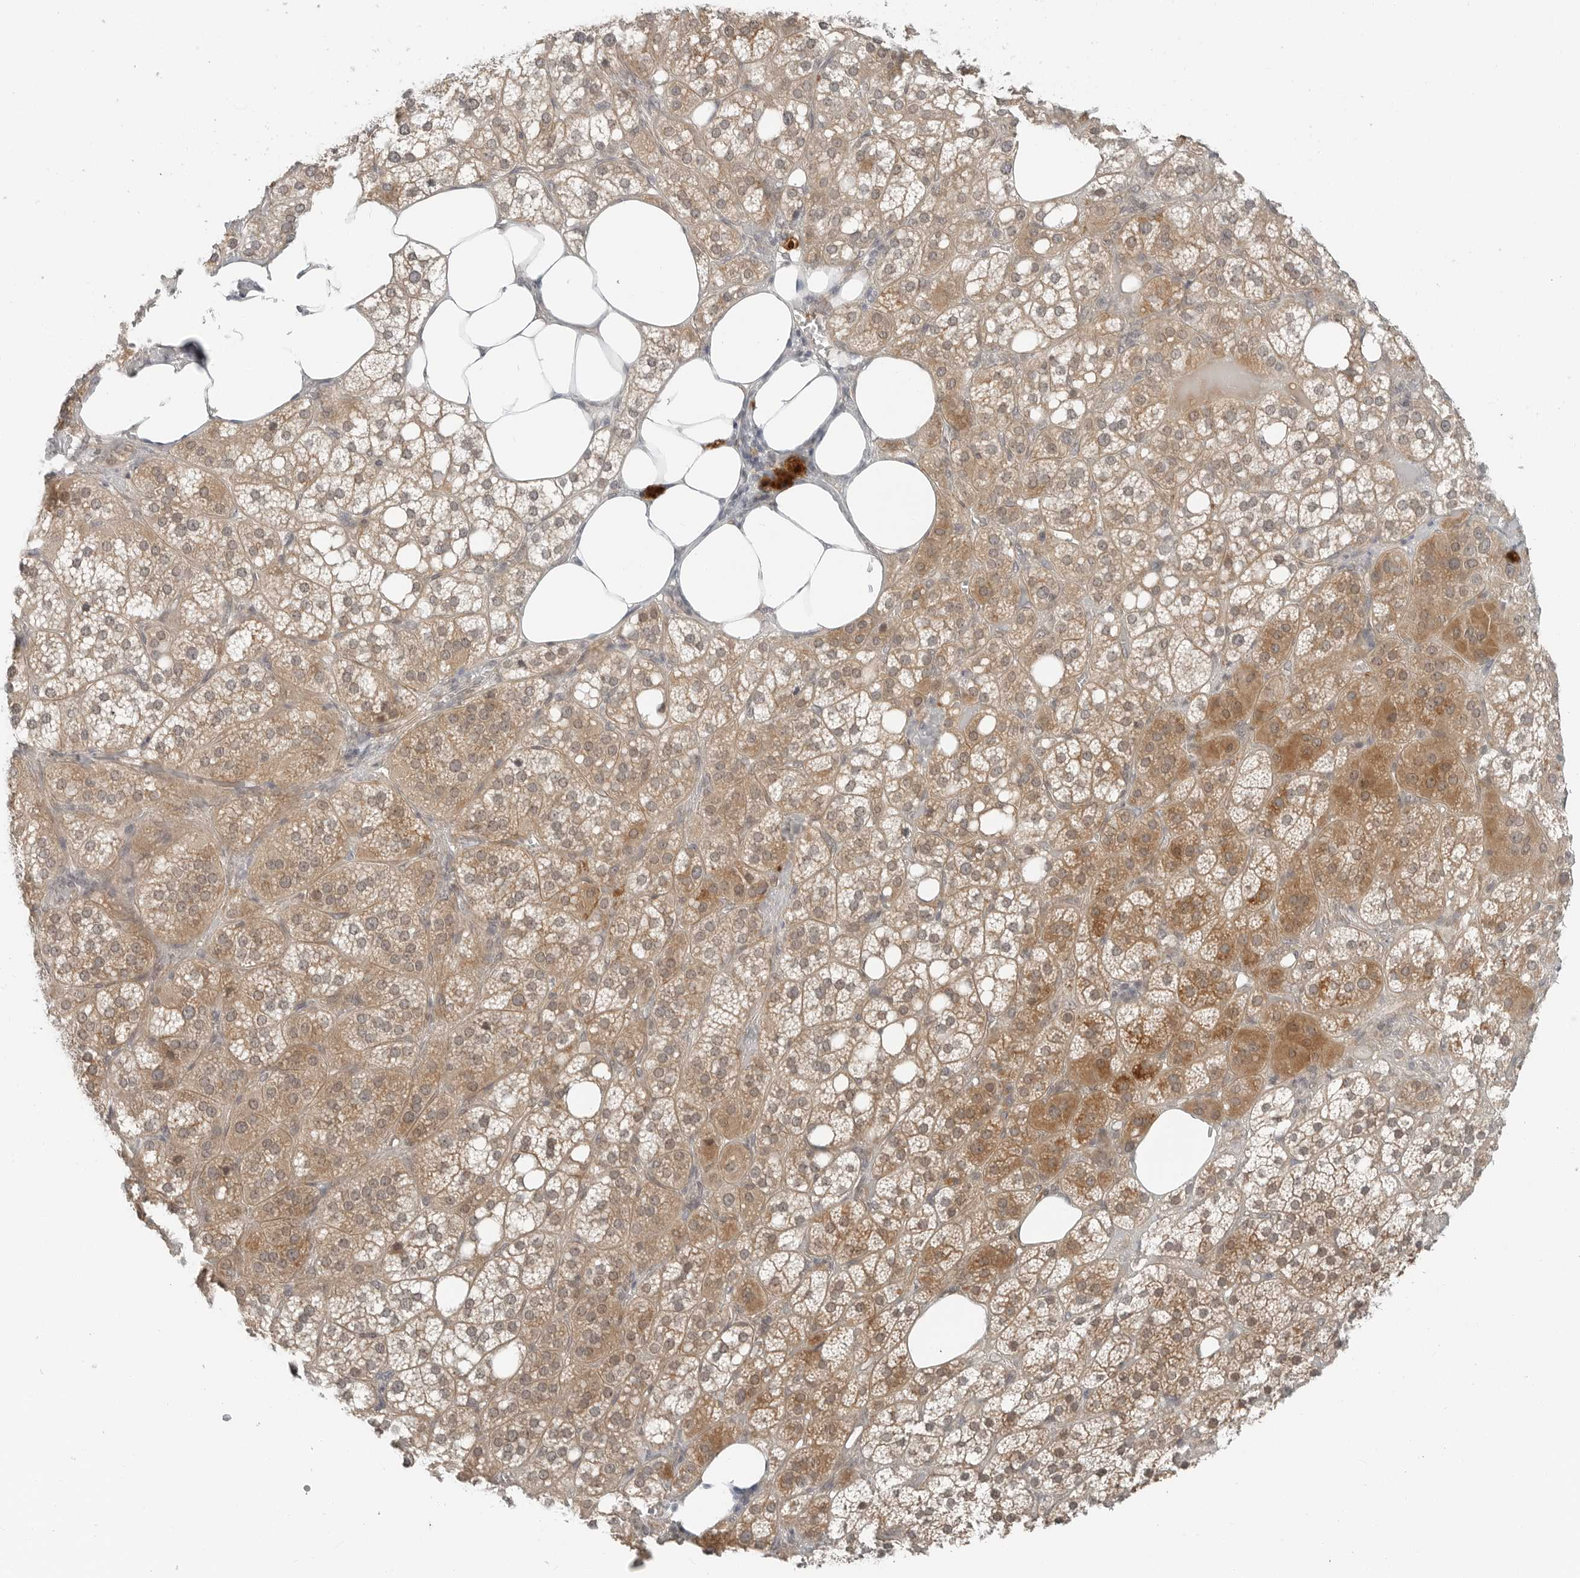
{"staining": {"intensity": "moderate", "quantity": "25%-75%", "location": "cytoplasmic/membranous,nuclear"}, "tissue": "adrenal gland", "cell_type": "Glandular cells", "image_type": "normal", "snomed": [{"axis": "morphology", "description": "Normal tissue, NOS"}, {"axis": "topography", "description": "Adrenal gland"}], "caption": "Immunohistochemical staining of normal human adrenal gland reveals moderate cytoplasmic/membranous,nuclear protein expression in approximately 25%-75% of glandular cells. Nuclei are stained in blue.", "gene": "FCRLB", "patient": {"sex": "female", "age": 59}}